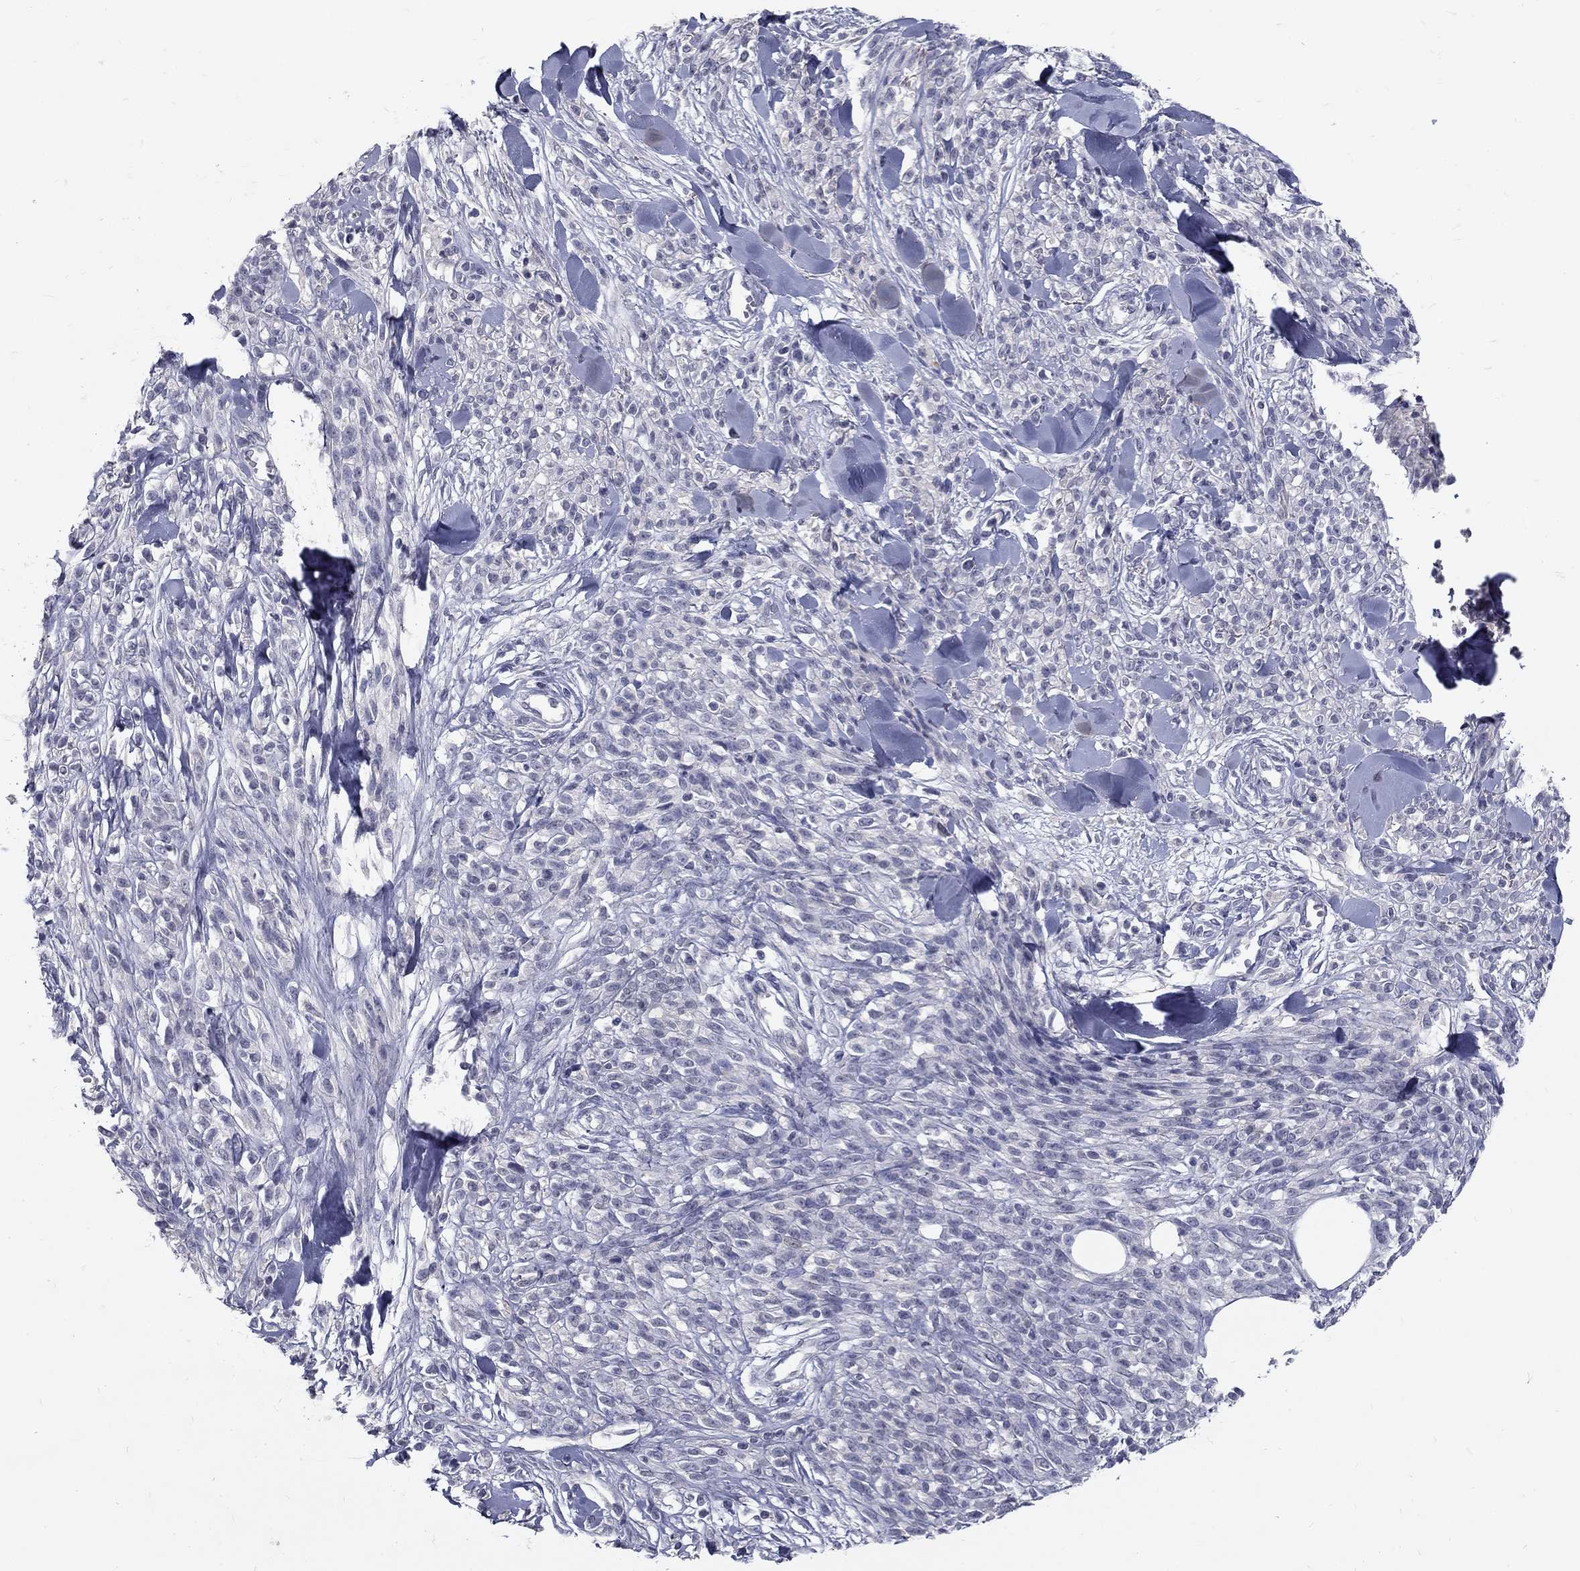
{"staining": {"intensity": "negative", "quantity": "none", "location": "none"}, "tissue": "melanoma", "cell_type": "Tumor cells", "image_type": "cancer", "snomed": [{"axis": "morphology", "description": "Malignant melanoma, NOS"}, {"axis": "topography", "description": "Skin"}, {"axis": "topography", "description": "Skin of trunk"}], "caption": "Melanoma stained for a protein using immunohistochemistry (IHC) demonstrates no positivity tumor cells.", "gene": "NOS1", "patient": {"sex": "male", "age": 74}}